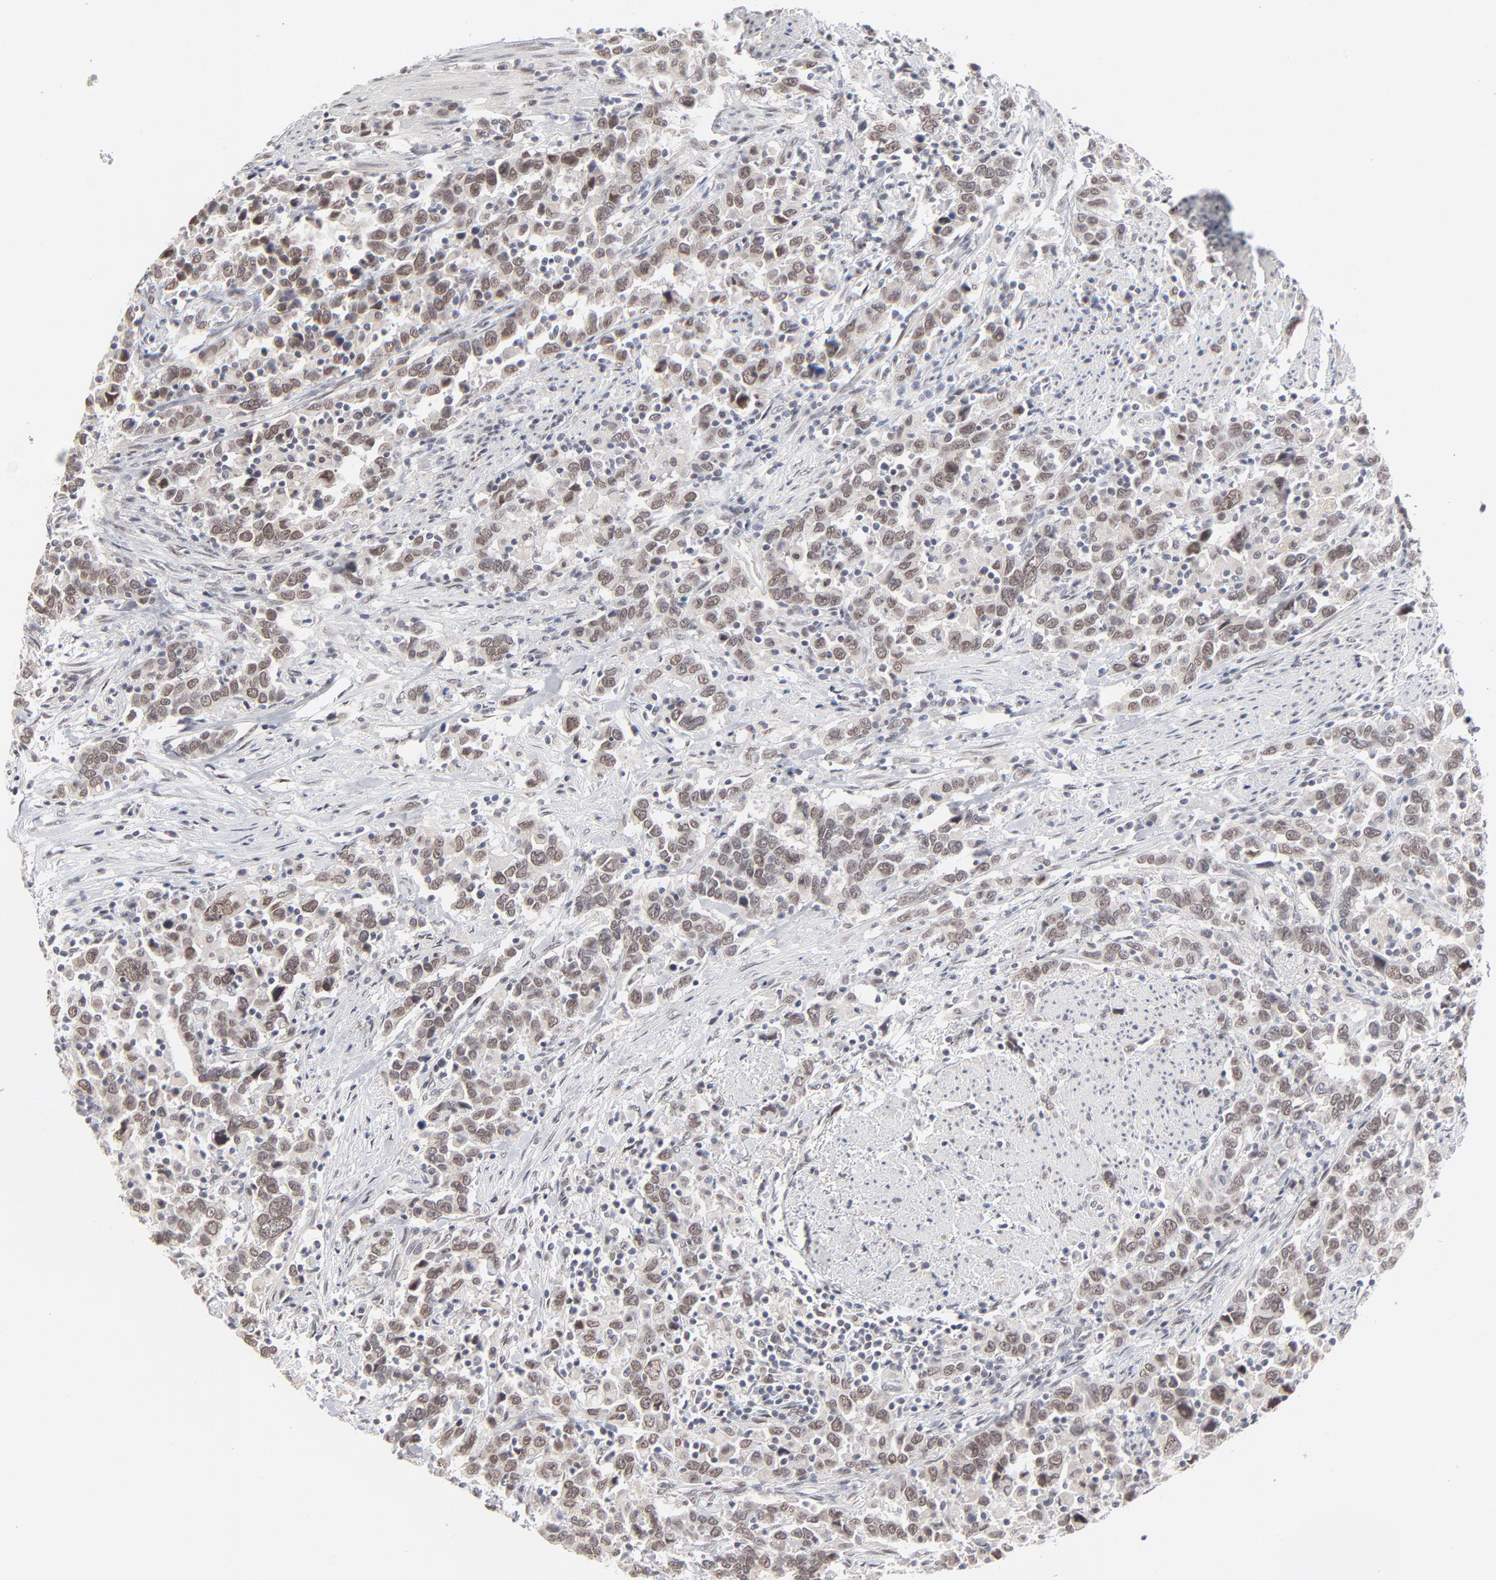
{"staining": {"intensity": "weak", "quantity": "25%-75%", "location": "nuclear"}, "tissue": "urothelial cancer", "cell_type": "Tumor cells", "image_type": "cancer", "snomed": [{"axis": "morphology", "description": "Urothelial carcinoma, High grade"}, {"axis": "topography", "description": "Urinary bladder"}], "caption": "Immunohistochemistry (IHC) of urothelial cancer reveals low levels of weak nuclear positivity in about 25%-75% of tumor cells.", "gene": "MBIP", "patient": {"sex": "male", "age": 61}}